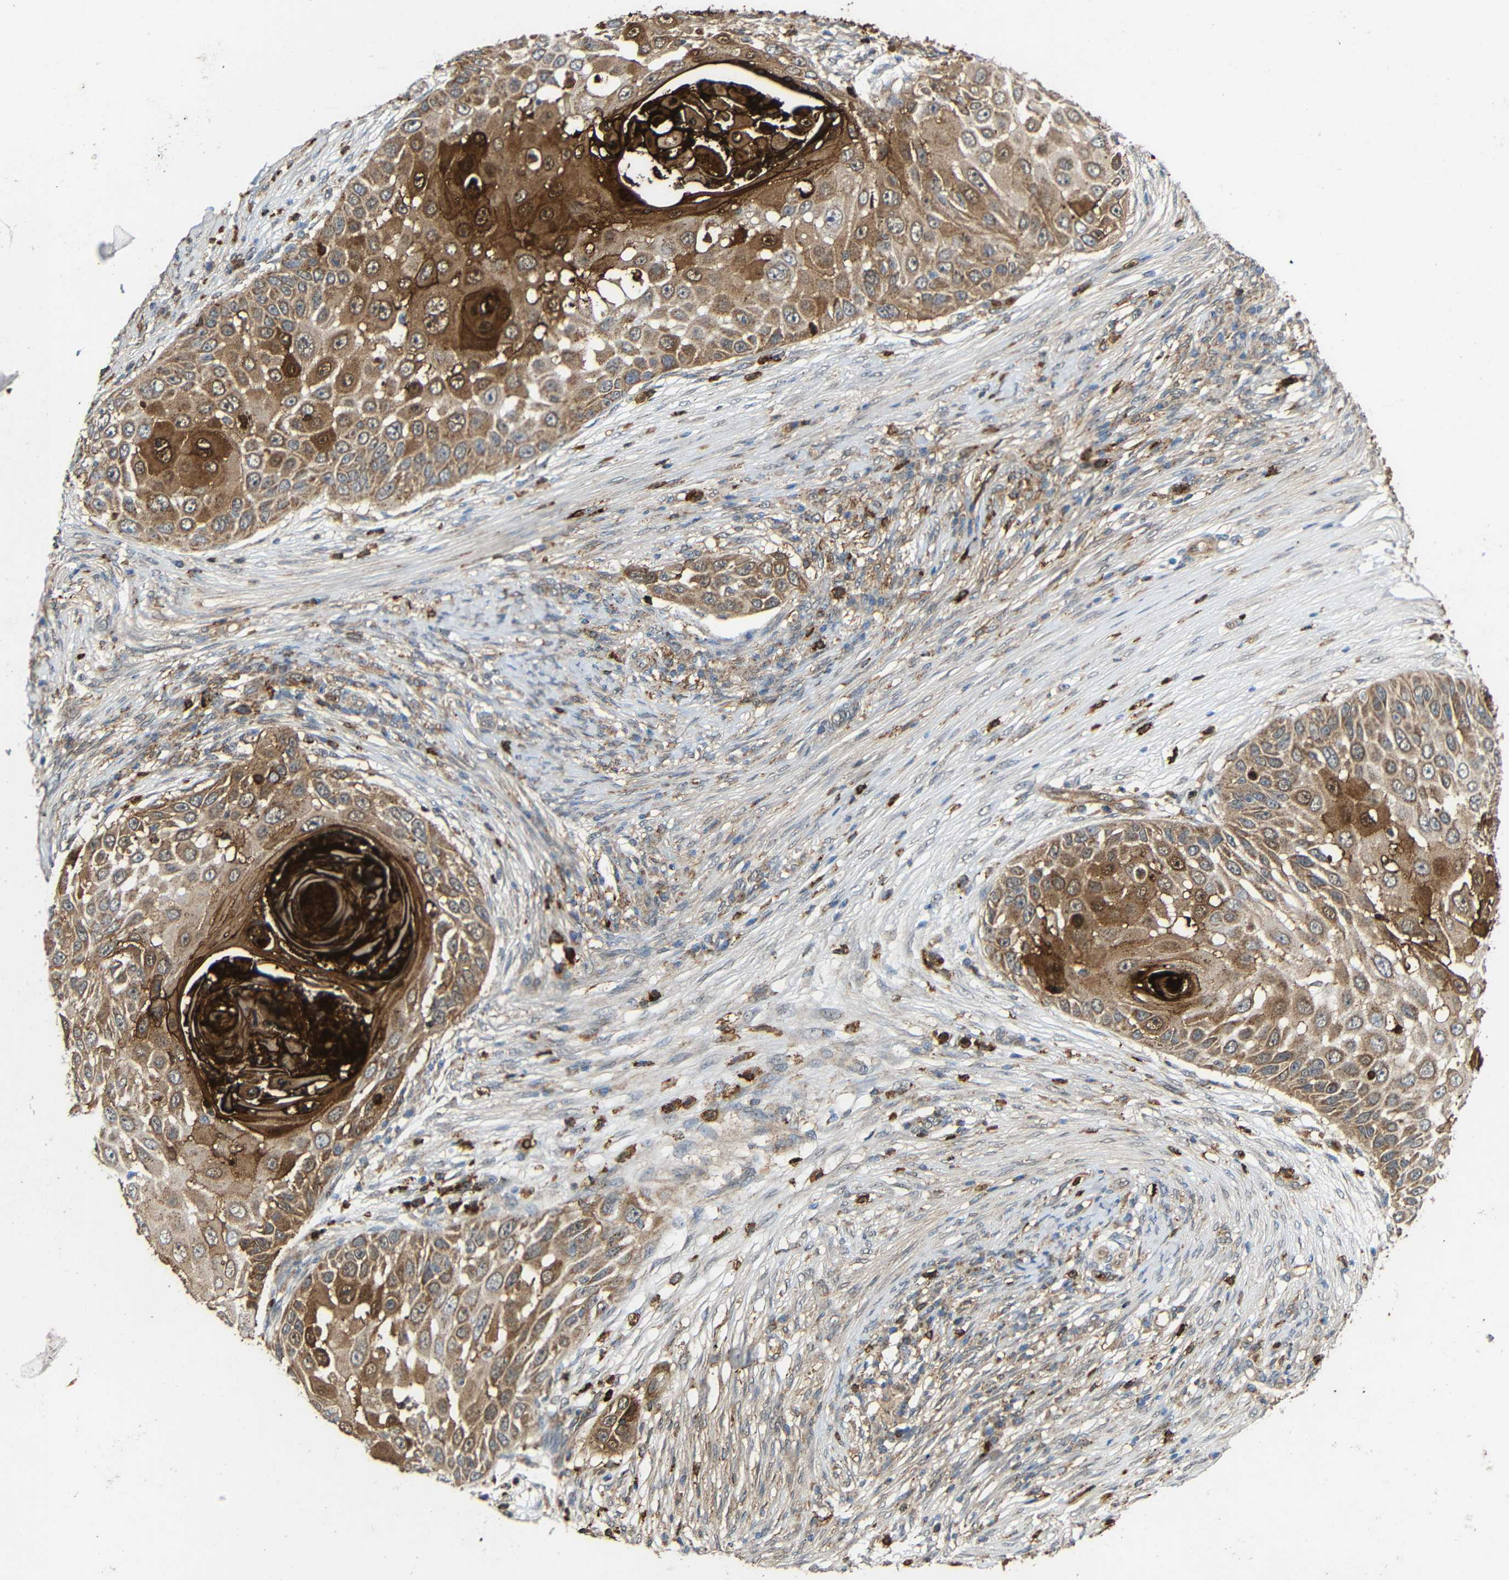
{"staining": {"intensity": "moderate", "quantity": ">75%", "location": "cytoplasmic/membranous"}, "tissue": "skin cancer", "cell_type": "Tumor cells", "image_type": "cancer", "snomed": [{"axis": "morphology", "description": "Squamous cell carcinoma, NOS"}, {"axis": "topography", "description": "Skin"}], "caption": "This image displays squamous cell carcinoma (skin) stained with IHC to label a protein in brown. The cytoplasmic/membranous of tumor cells show moderate positivity for the protein. Nuclei are counter-stained blue.", "gene": "C1GALT1", "patient": {"sex": "female", "age": 44}}